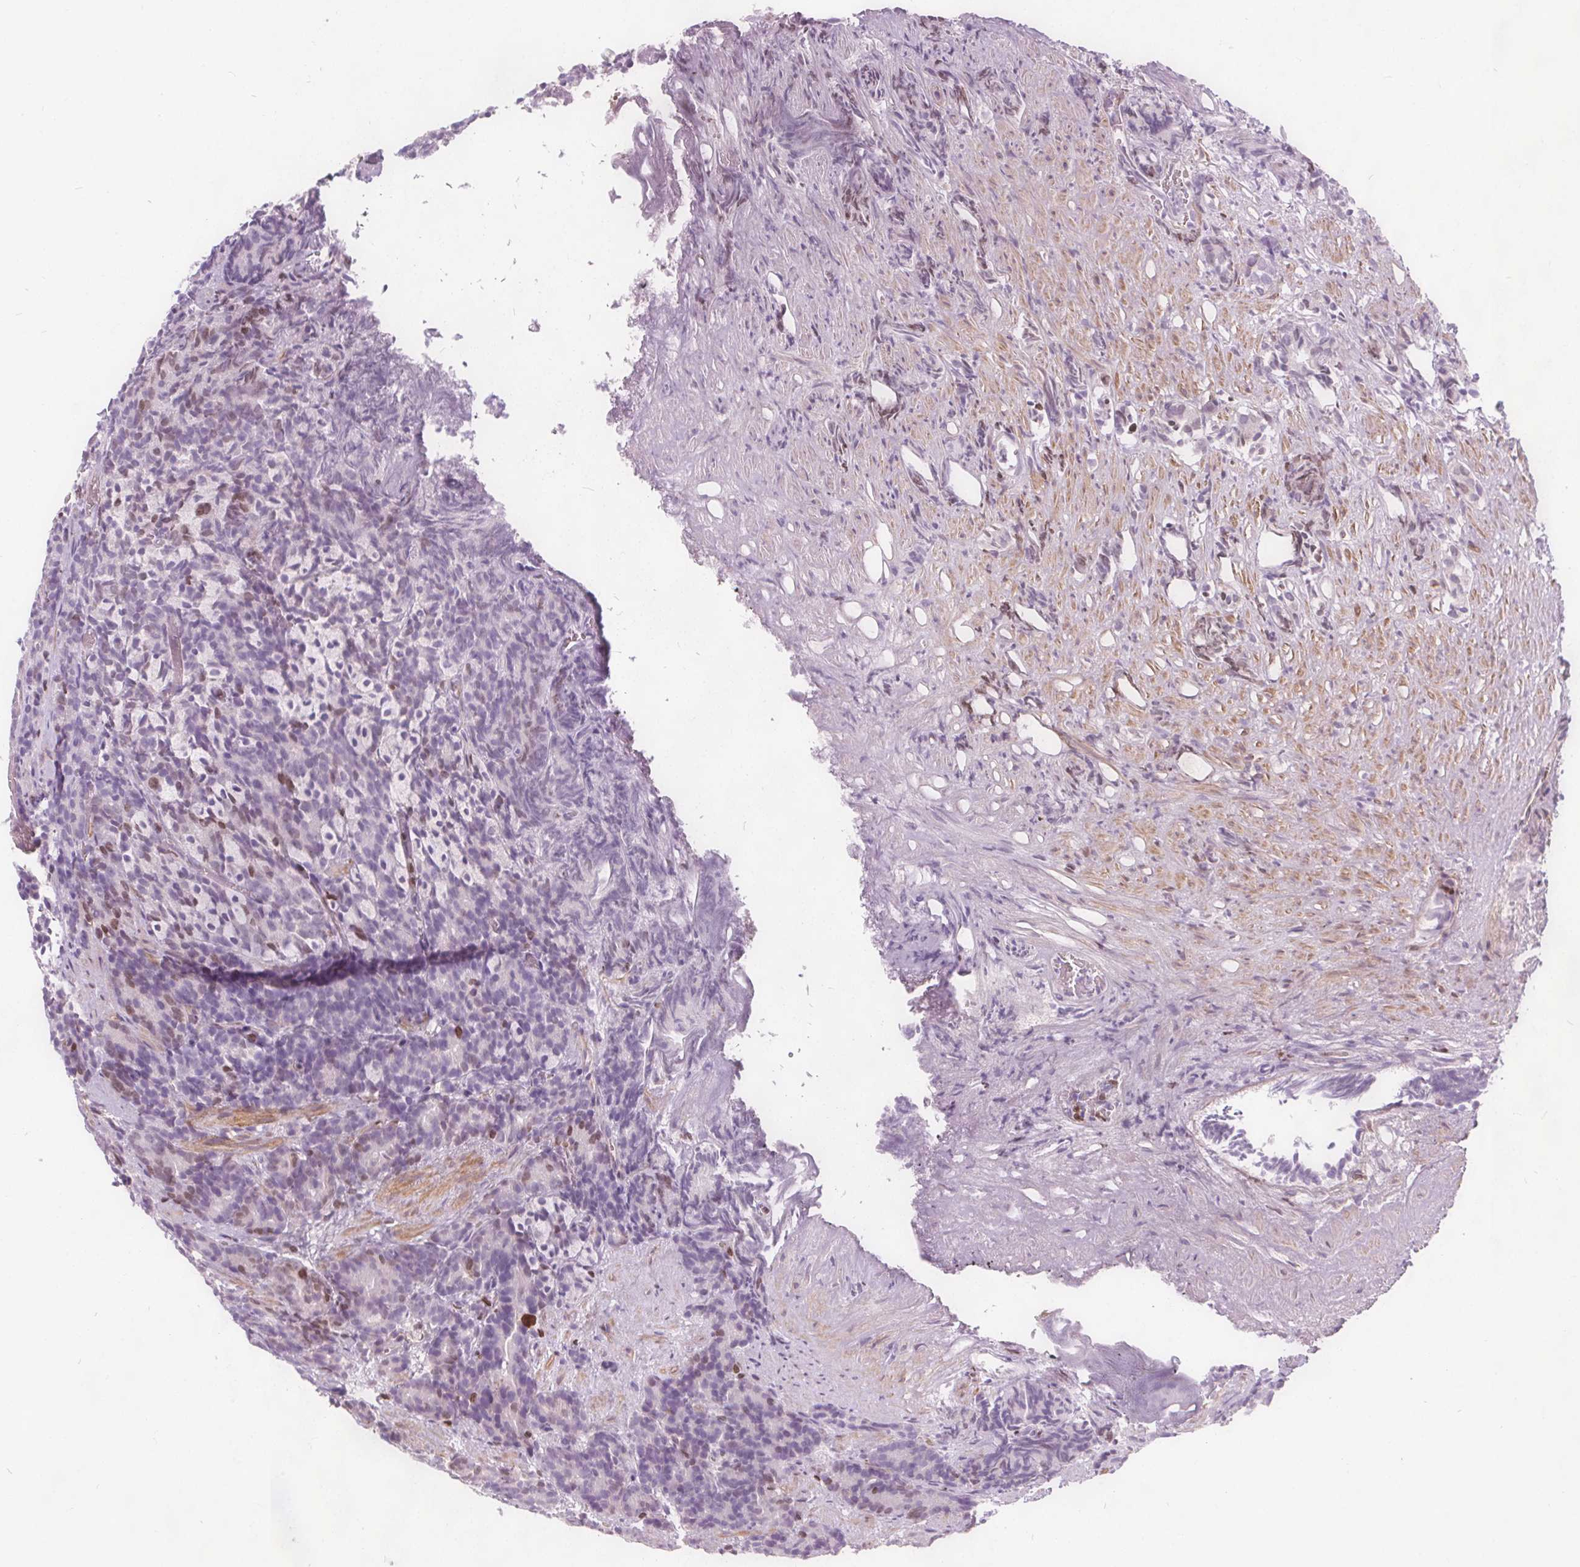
{"staining": {"intensity": "weak", "quantity": "25%-75%", "location": "nuclear"}, "tissue": "prostate cancer", "cell_type": "Tumor cells", "image_type": "cancer", "snomed": [{"axis": "morphology", "description": "Adenocarcinoma, High grade"}, {"axis": "topography", "description": "Prostate"}], "caption": "Protein expression analysis of human prostate cancer reveals weak nuclear positivity in about 25%-75% of tumor cells. (DAB IHC with brightfield microscopy, high magnification).", "gene": "ISLR2", "patient": {"sex": "male", "age": 84}}